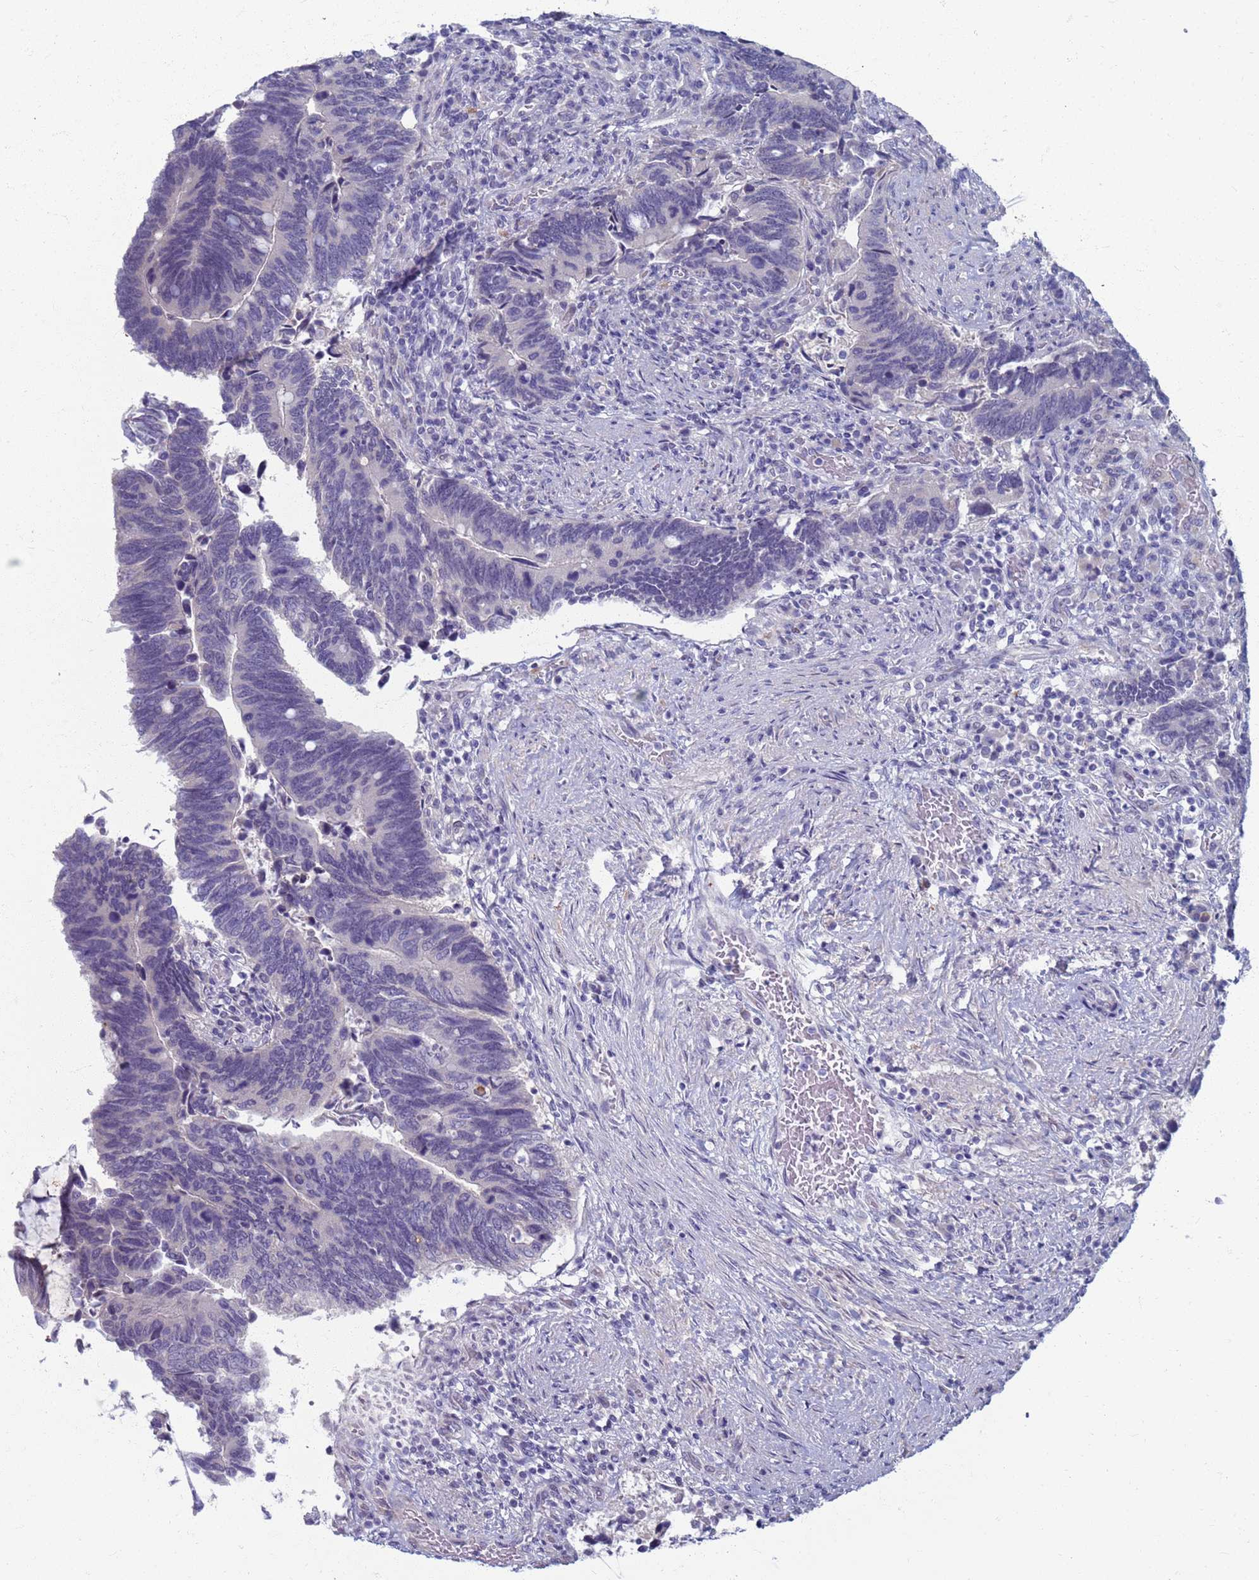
{"staining": {"intensity": "negative", "quantity": "none", "location": "none"}, "tissue": "colorectal cancer", "cell_type": "Tumor cells", "image_type": "cancer", "snomed": [{"axis": "morphology", "description": "Adenocarcinoma, NOS"}, {"axis": "topography", "description": "Colon"}], "caption": "Immunohistochemistry photomicrograph of neoplastic tissue: human adenocarcinoma (colorectal) stained with DAB displays no significant protein expression in tumor cells. (IHC, brightfield microscopy, high magnification).", "gene": "CLCA2", "patient": {"sex": "male", "age": 87}}